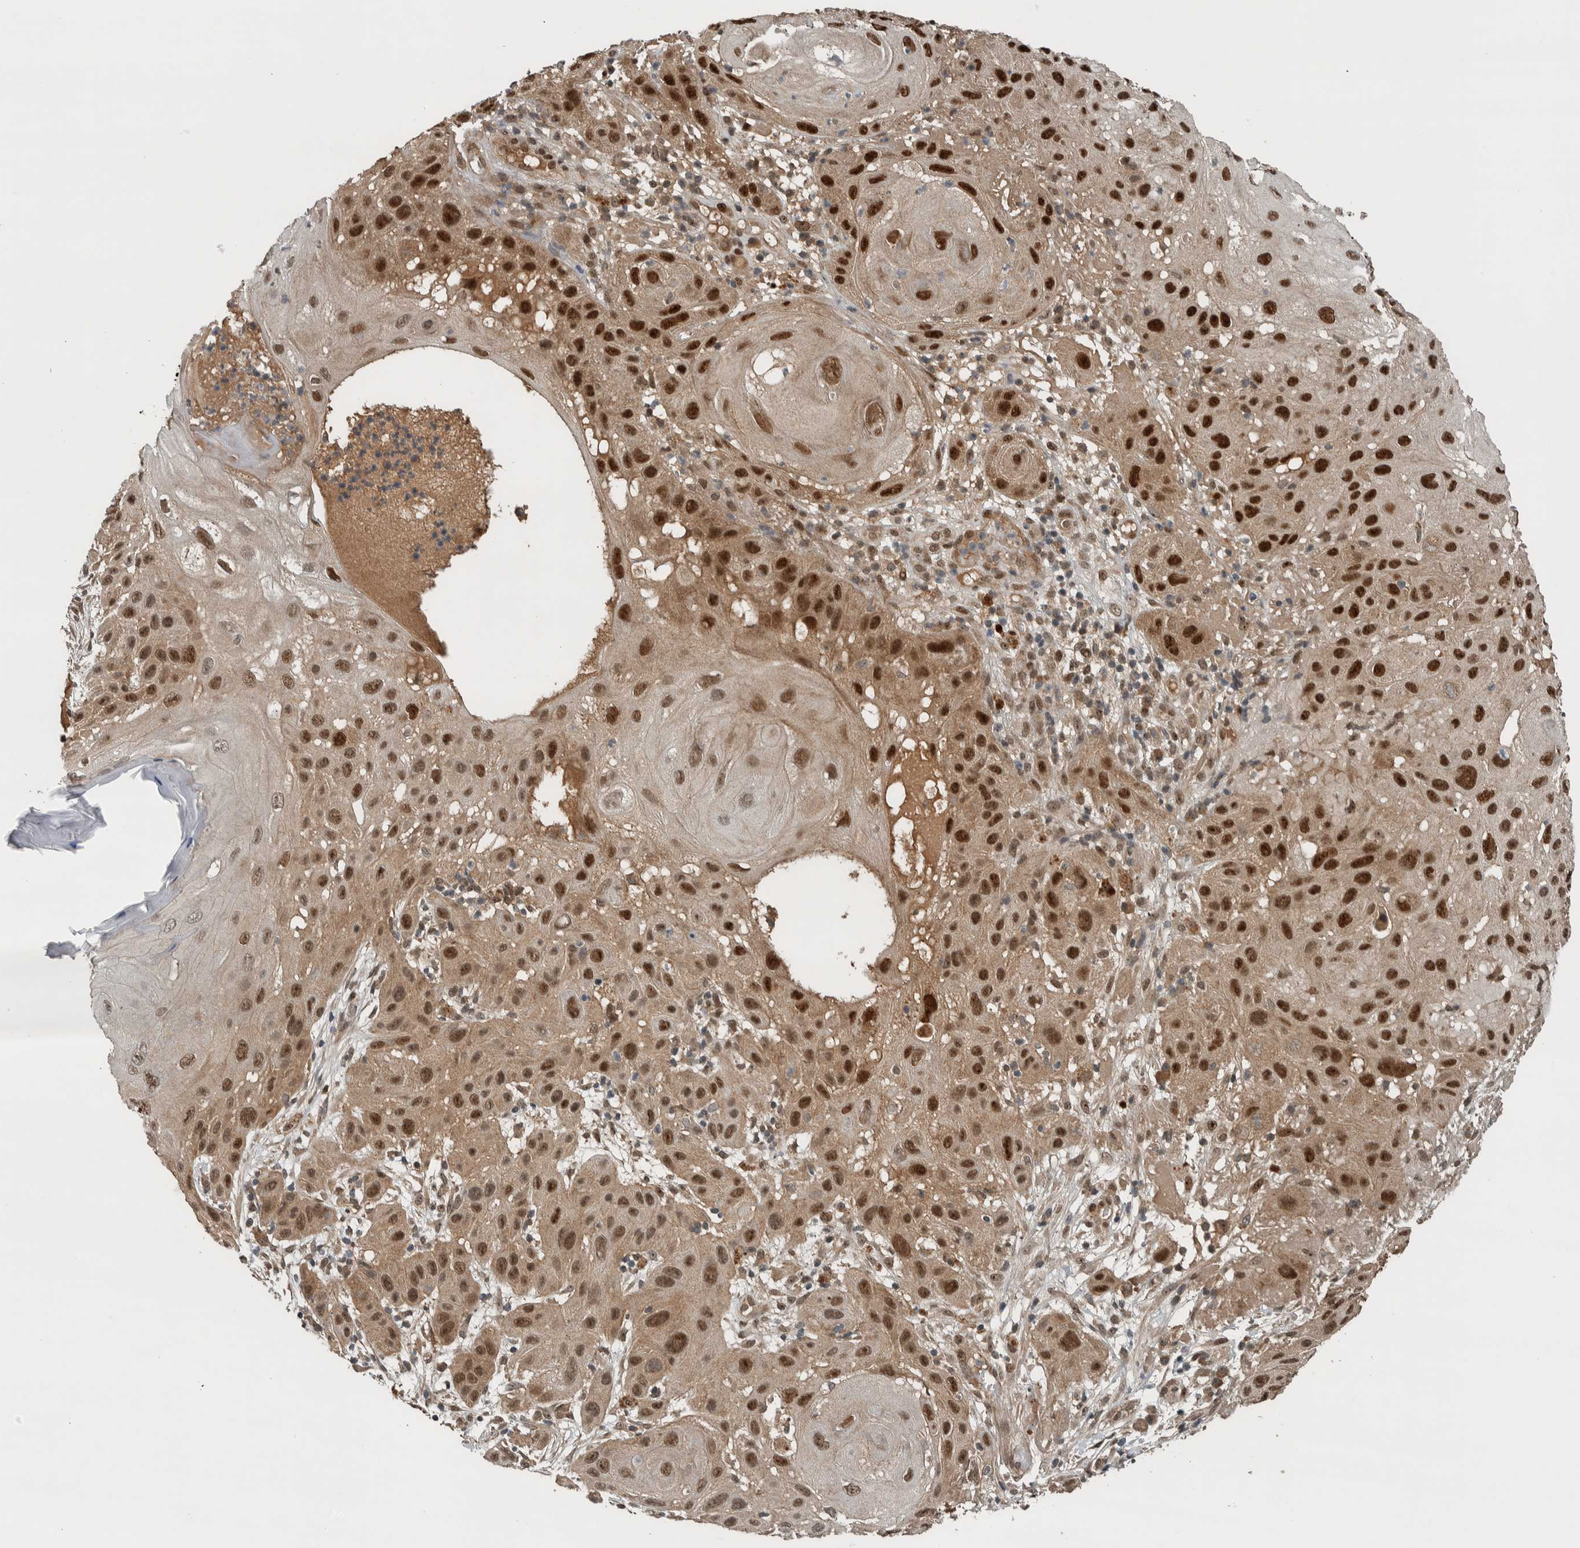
{"staining": {"intensity": "strong", "quantity": "25%-75%", "location": "cytoplasmic/membranous,nuclear"}, "tissue": "skin cancer", "cell_type": "Tumor cells", "image_type": "cancer", "snomed": [{"axis": "morphology", "description": "Squamous cell carcinoma, NOS"}, {"axis": "topography", "description": "Skin"}], "caption": "Approximately 25%-75% of tumor cells in skin cancer display strong cytoplasmic/membranous and nuclear protein expression as visualized by brown immunohistochemical staining.", "gene": "XPO5", "patient": {"sex": "female", "age": 96}}